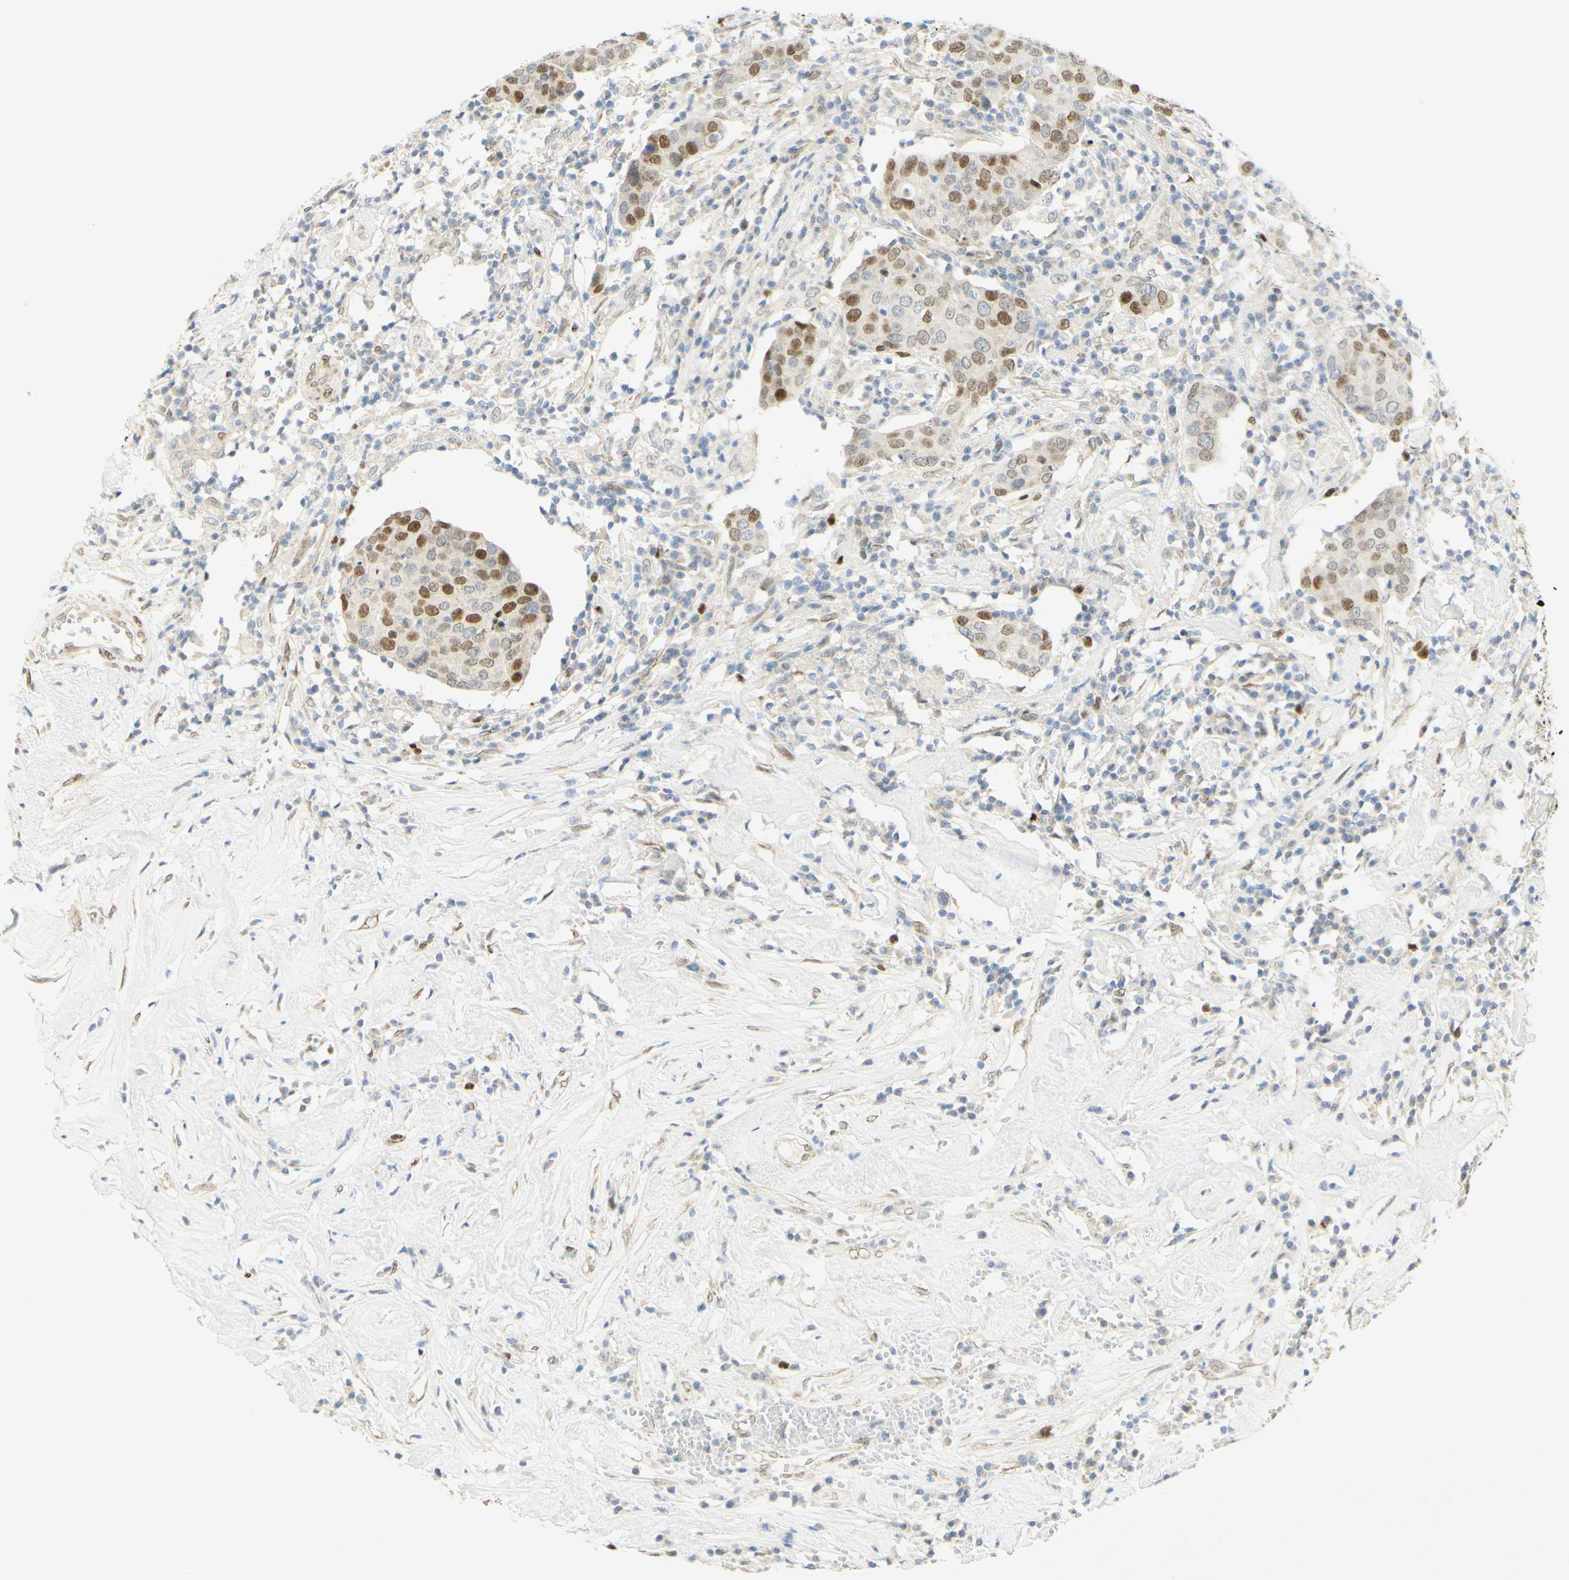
{"staining": {"intensity": "moderate", "quantity": "25%-75%", "location": "nuclear"}, "tissue": "head and neck cancer", "cell_type": "Tumor cells", "image_type": "cancer", "snomed": [{"axis": "morphology", "description": "Adenocarcinoma, NOS"}, {"axis": "topography", "description": "Salivary gland"}, {"axis": "topography", "description": "Head-Neck"}], "caption": "Protein analysis of adenocarcinoma (head and neck) tissue demonstrates moderate nuclear staining in approximately 25%-75% of tumor cells. The protein of interest is shown in brown color, while the nuclei are stained blue.", "gene": "E2F1", "patient": {"sex": "female", "age": 65}}